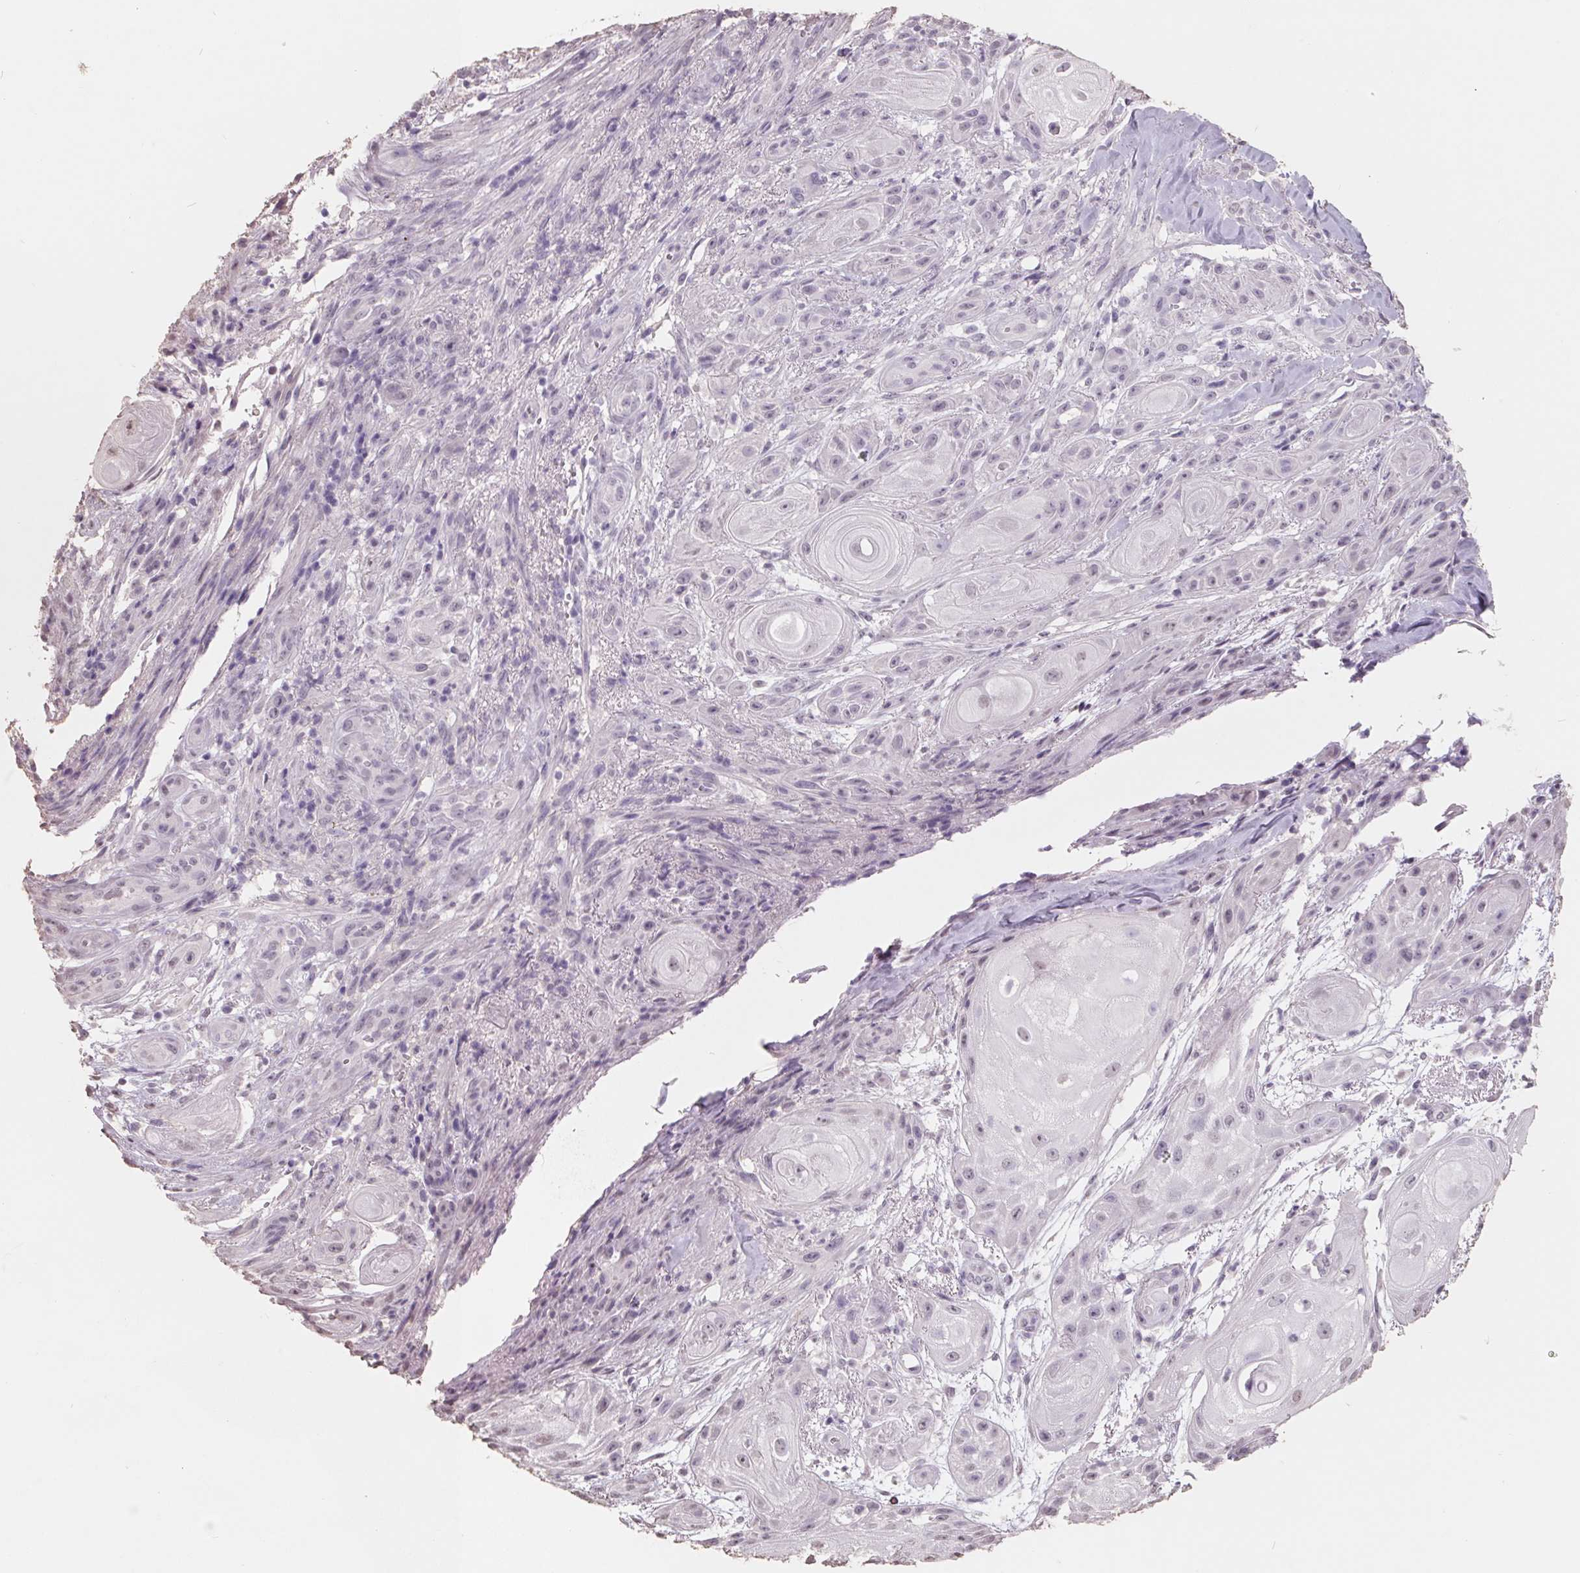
{"staining": {"intensity": "negative", "quantity": "none", "location": "none"}, "tissue": "skin cancer", "cell_type": "Tumor cells", "image_type": "cancer", "snomed": [{"axis": "morphology", "description": "Squamous cell carcinoma, NOS"}, {"axis": "topography", "description": "Skin"}], "caption": "Skin squamous cell carcinoma stained for a protein using IHC shows no positivity tumor cells.", "gene": "FTCD", "patient": {"sex": "male", "age": 62}}